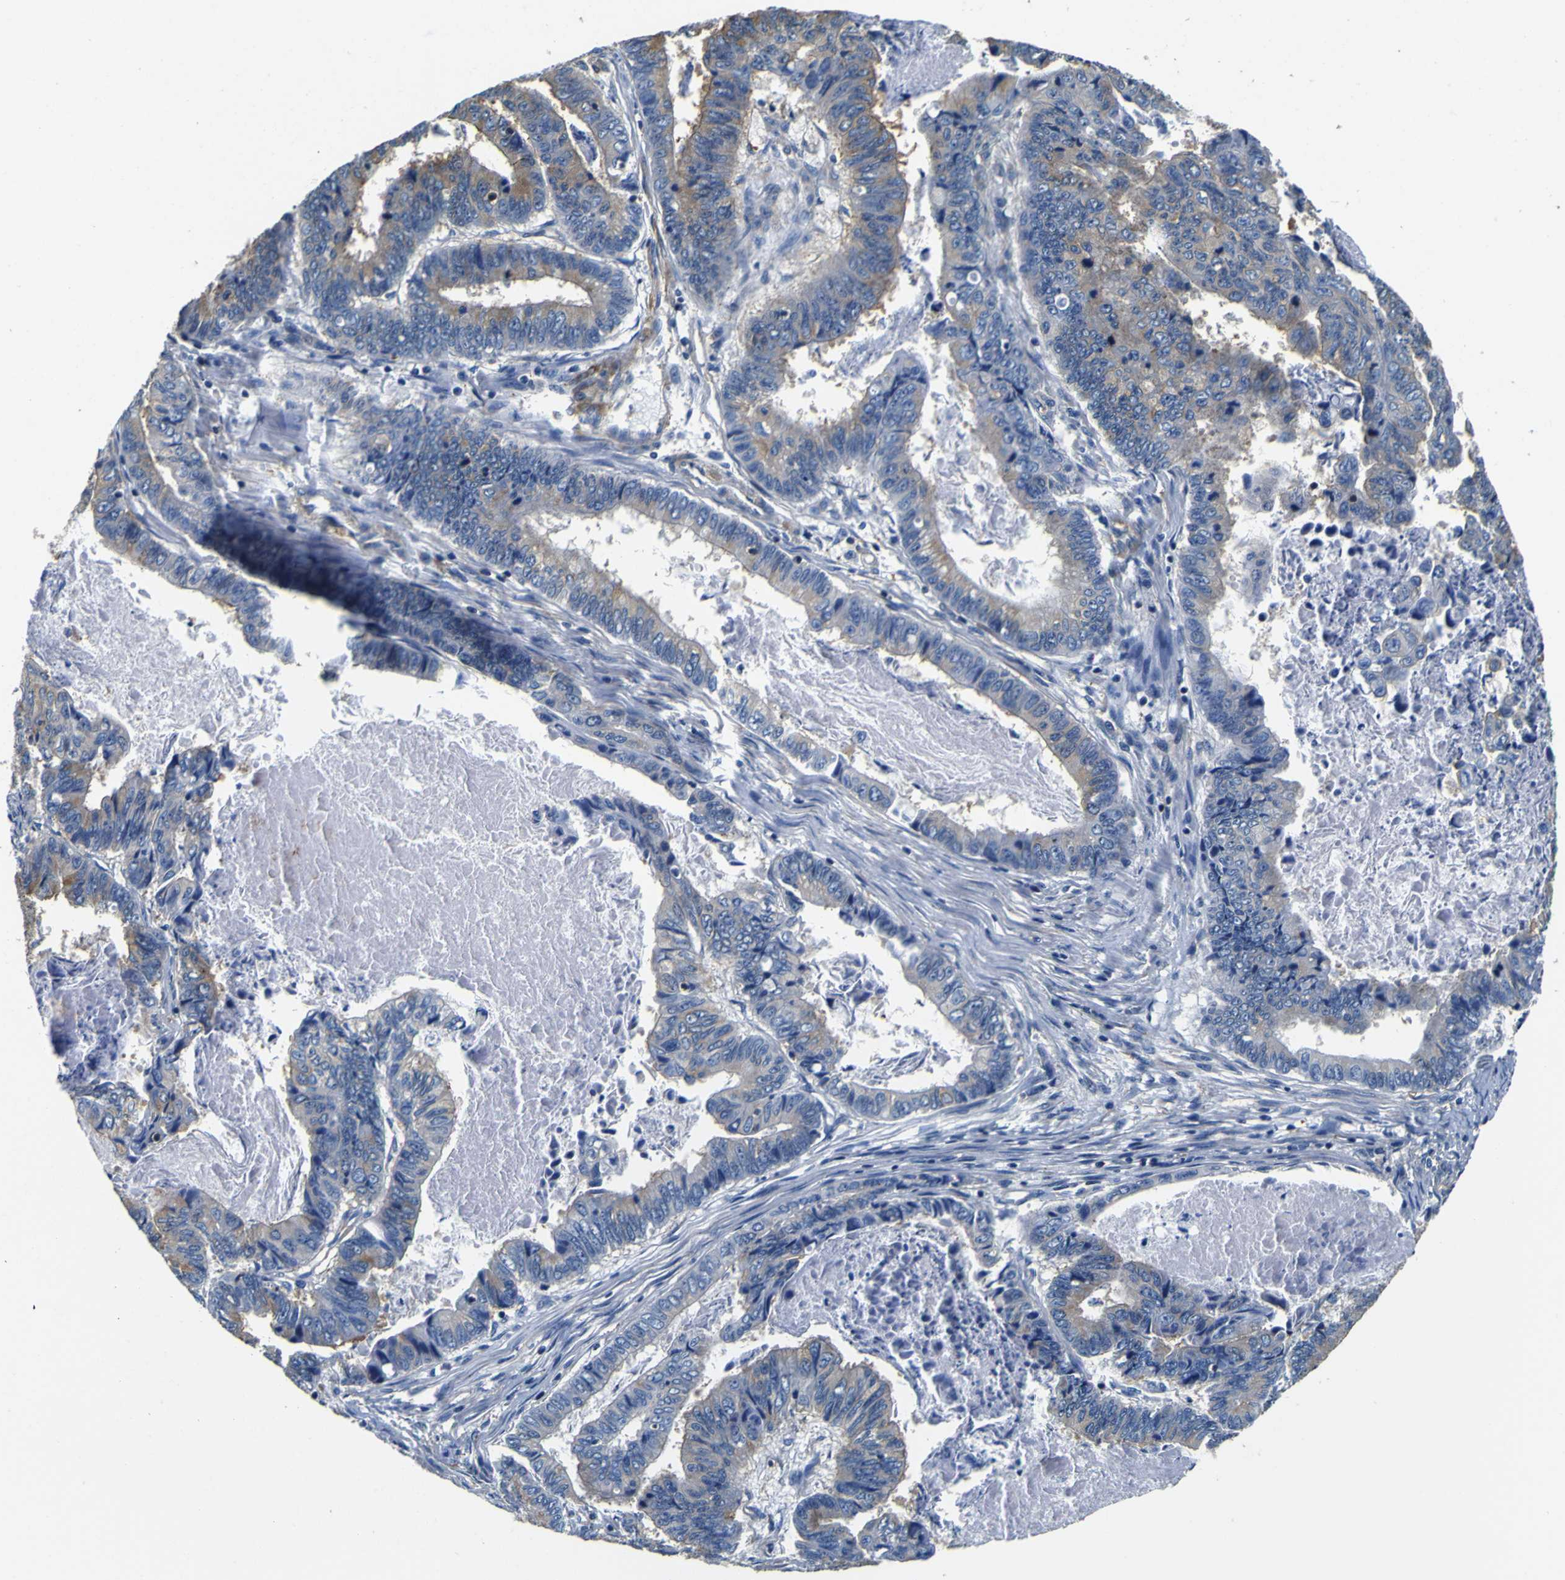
{"staining": {"intensity": "weak", "quantity": ">75%", "location": "cytoplasmic/membranous"}, "tissue": "stomach cancer", "cell_type": "Tumor cells", "image_type": "cancer", "snomed": [{"axis": "morphology", "description": "Adenocarcinoma, NOS"}, {"axis": "topography", "description": "Stomach, lower"}], "caption": "Tumor cells demonstrate weak cytoplasmic/membranous staining in about >75% of cells in stomach cancer.", "gene": "TUBA1B", "patient": {"sex": "male", "age": 77}}